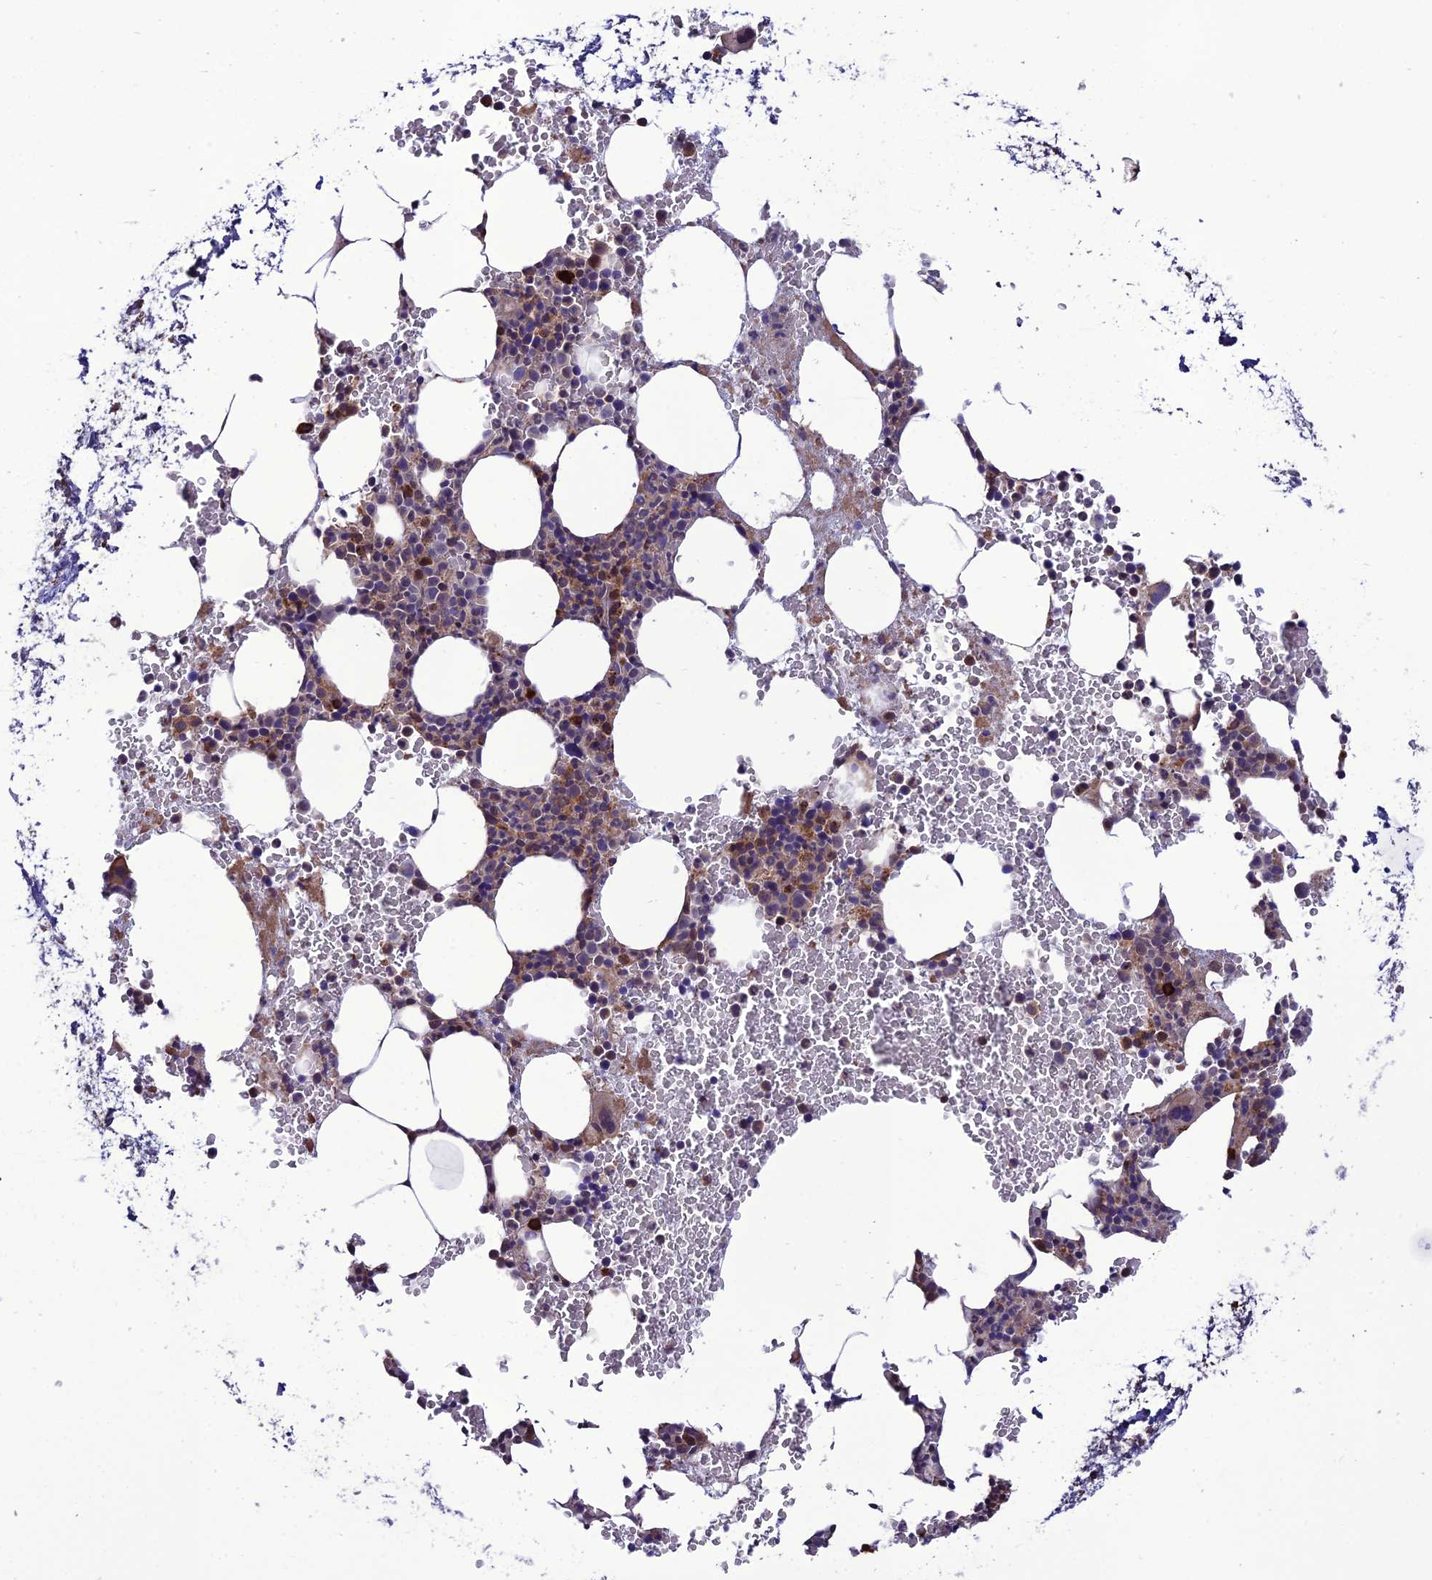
{"staining": {"intensity": "moderate", "quantity": ">75%", "location": "cytoplasmic/membranous"}, "tissue": "bone marrow", "cell_type": "Hematopoietic cells", "image_type": "normal", "snomed": [{"axis": "morphology", "description": "Normal tissue, NOS"}, {"axis": "morphology", "description": "Inflammation, NOS"}, {"axis": "topography", "description": "Bone marrow"}], "caption": "Immunohistochemical staining of benign bone marrow exhibits >75% levels of moderate cytoplasmic/membranous protein positivity in approximately >75% of hematopoietic cells.", "gene": "PPIL3", "patient": {"sex": "female", "age": 78}}